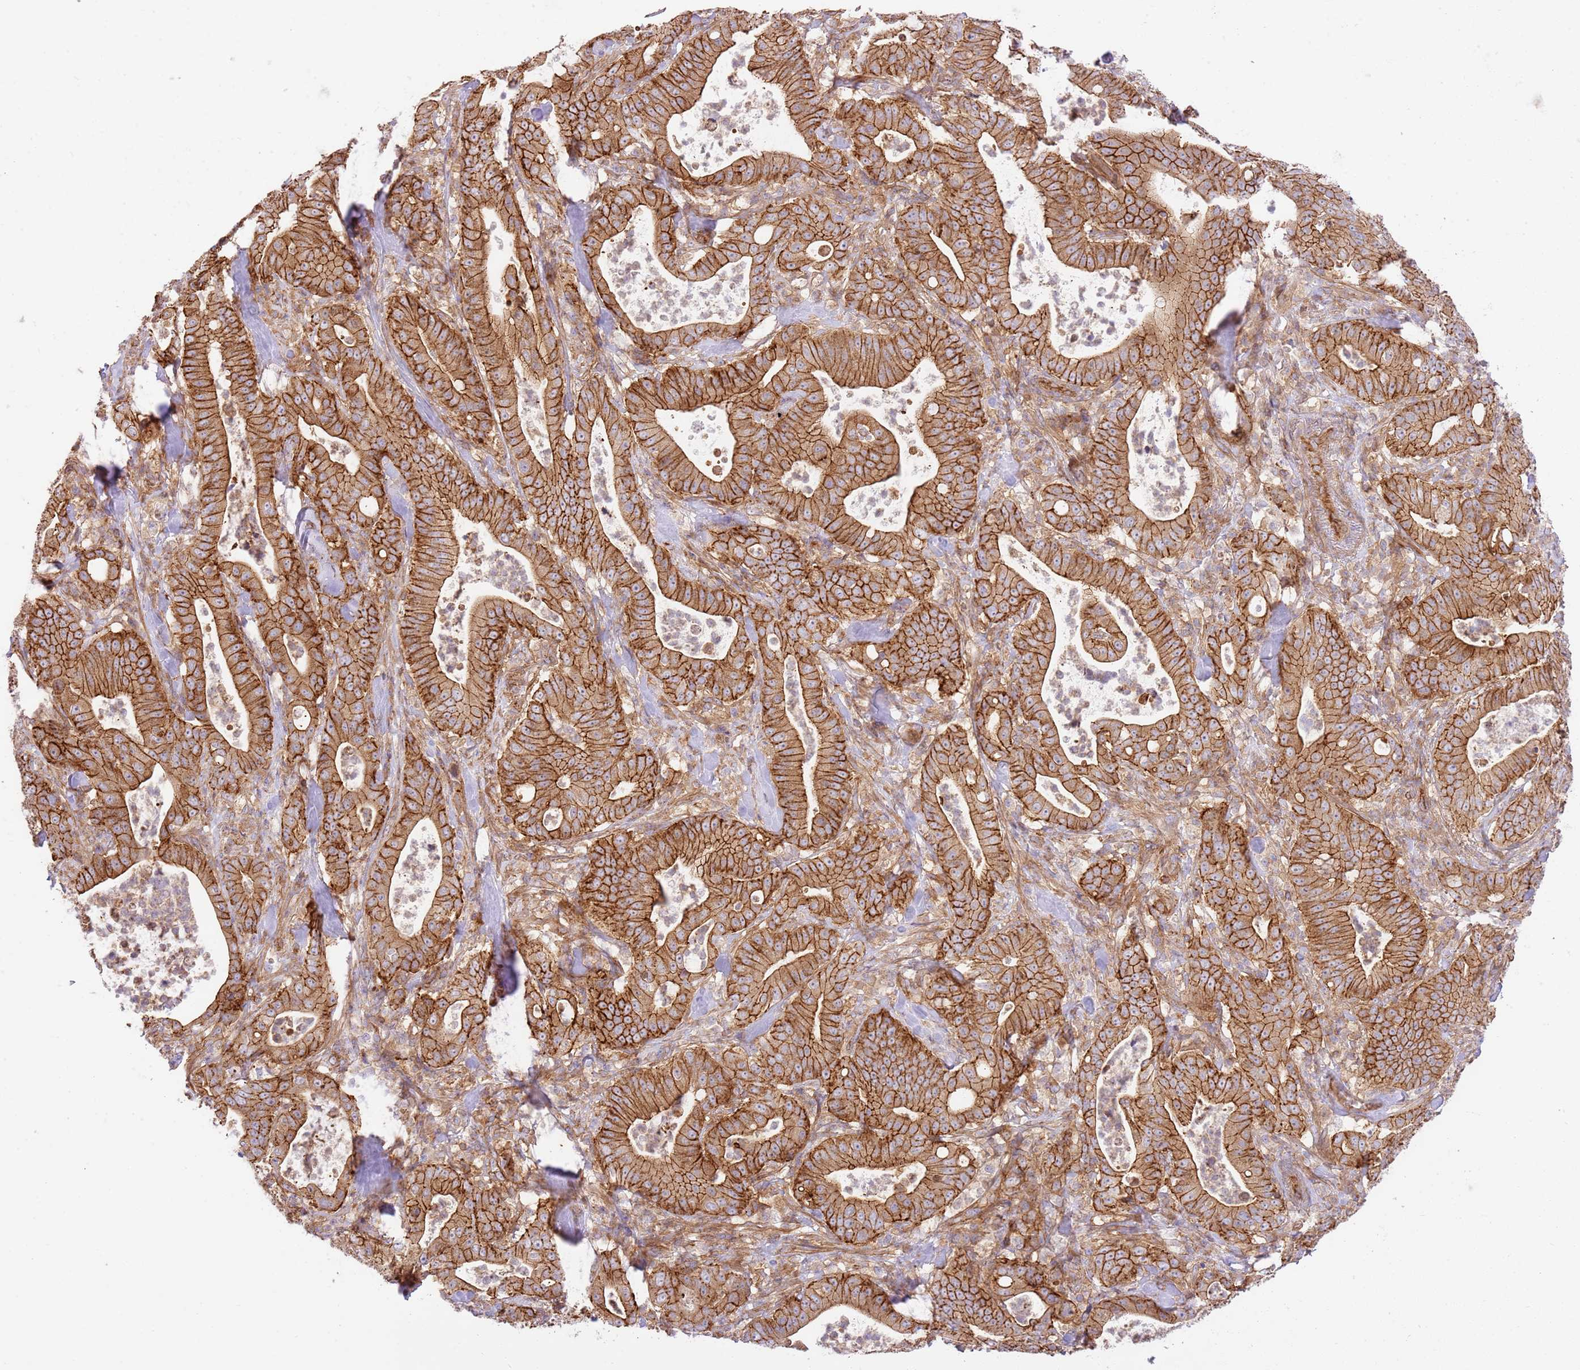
{"staining": {"intensity": "strong", "quantity": ">75%", "location": "cytoplasmic/membranous"}, "tissue": "pancreatic cancer", "cell_type": "Tumor cells", "image_type": "cancer", "snomed": [{"axis": "morphology", "description": "Adenocarcinoma, NOS"}, {"axis": "topography", "description": "Pancreas"}], "caption": "Strong cytoplasmic/membranous protein staining is appreciated in about >75% of tumor cells in pancreatic adenocarcinoma.", "gene": "EFCAB8", "patient": {"sex": "male", "age": 71}}